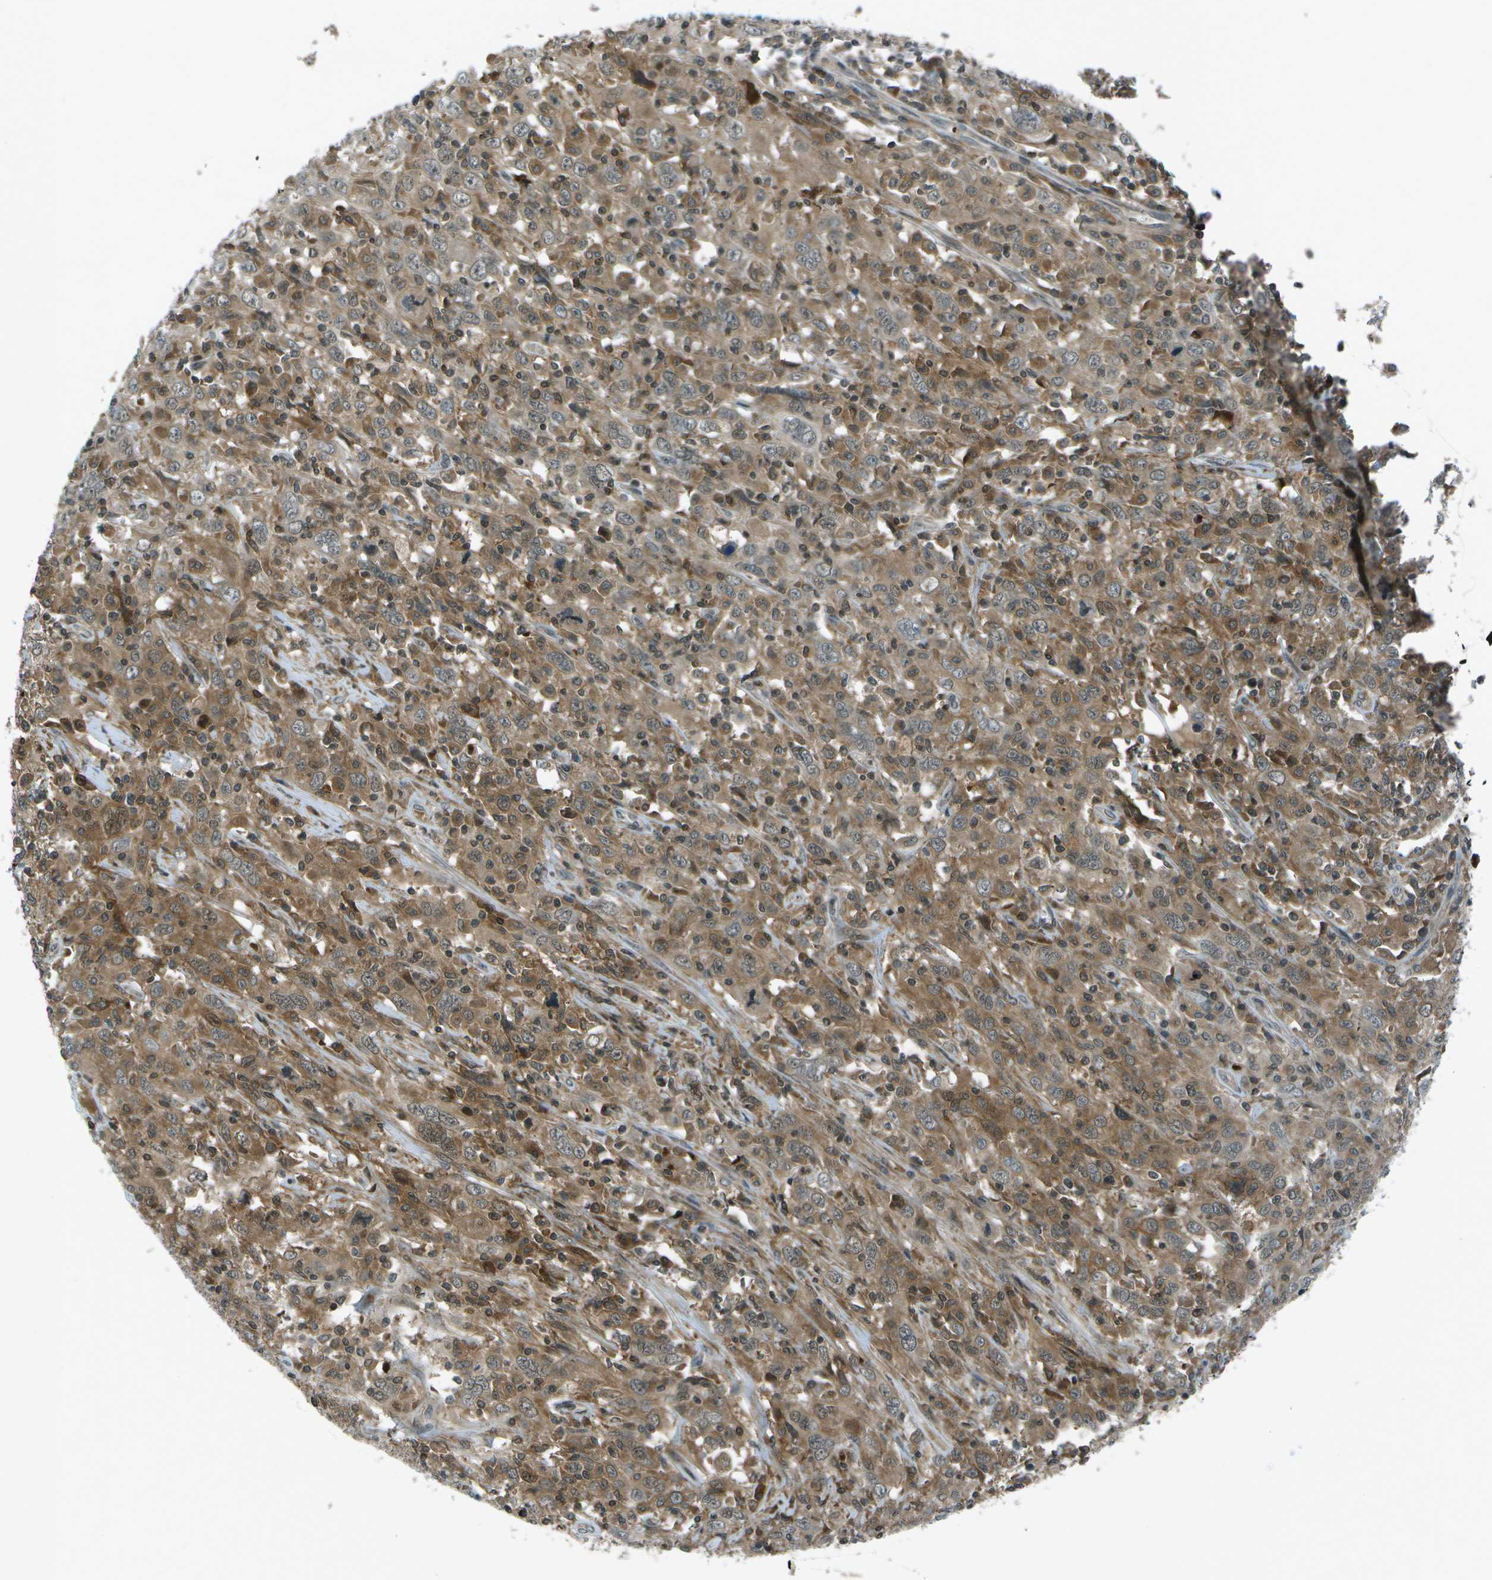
{"staining": {"intensity": "moderate", "quantity": ">75%", "location": "cytoplasmic/membranous"}, "tissue": "cervical cancer", "cell_type": "Tumor cells", "image_type": "cancer", "snomed": [{"axis": "morphology", "description": "Squamous cell carcinoma, NOS"}, {"axis": "topography", "description": "Cervix"}], "caption": "The photomicrograph displays a brown stain indicating the presence of a protein in the cytoplasmic/membranous of tumor cells in cervical cancer (squamous cell carcinoma).", "gene": "TMEM19", "patient": {"sex": "female", "age": 46}}